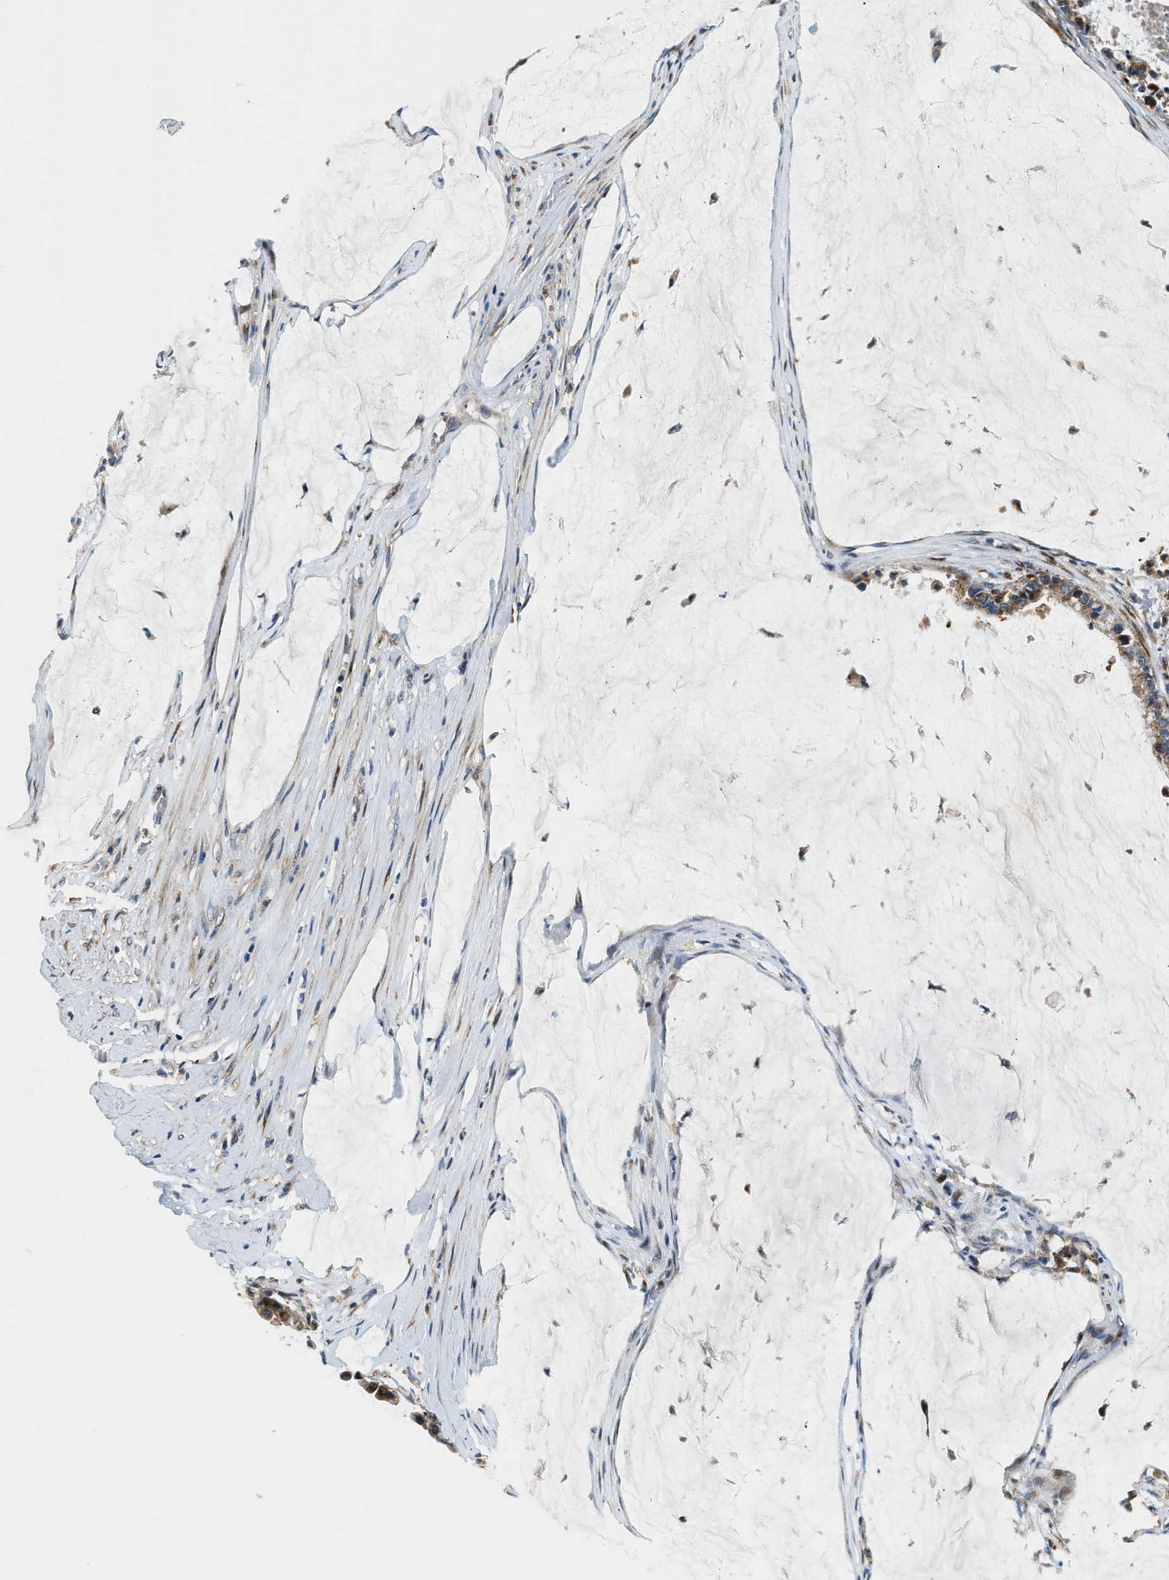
{"staining": {"intensity": "moderate", "quantity": ">75%", "location": "cytoplasmic/membranous"}, "tissue": "pancreatic cancer", "cell_type": "Tumor cells", "image_type": "cancer", "snomed": [{"axis": "morphology", "description": "Adenocarcinoma, NOS"}, {"axis": "topography", "description": "Pancreas"}], "caption": "Tumor cells show medium levels of moderate cytoplasmic/membranous staining in approximately >75% of cells in human pancreatic adenocarcinoma.", "gene": "FUT8", "patient": {"sex": "male", "age": 41}}